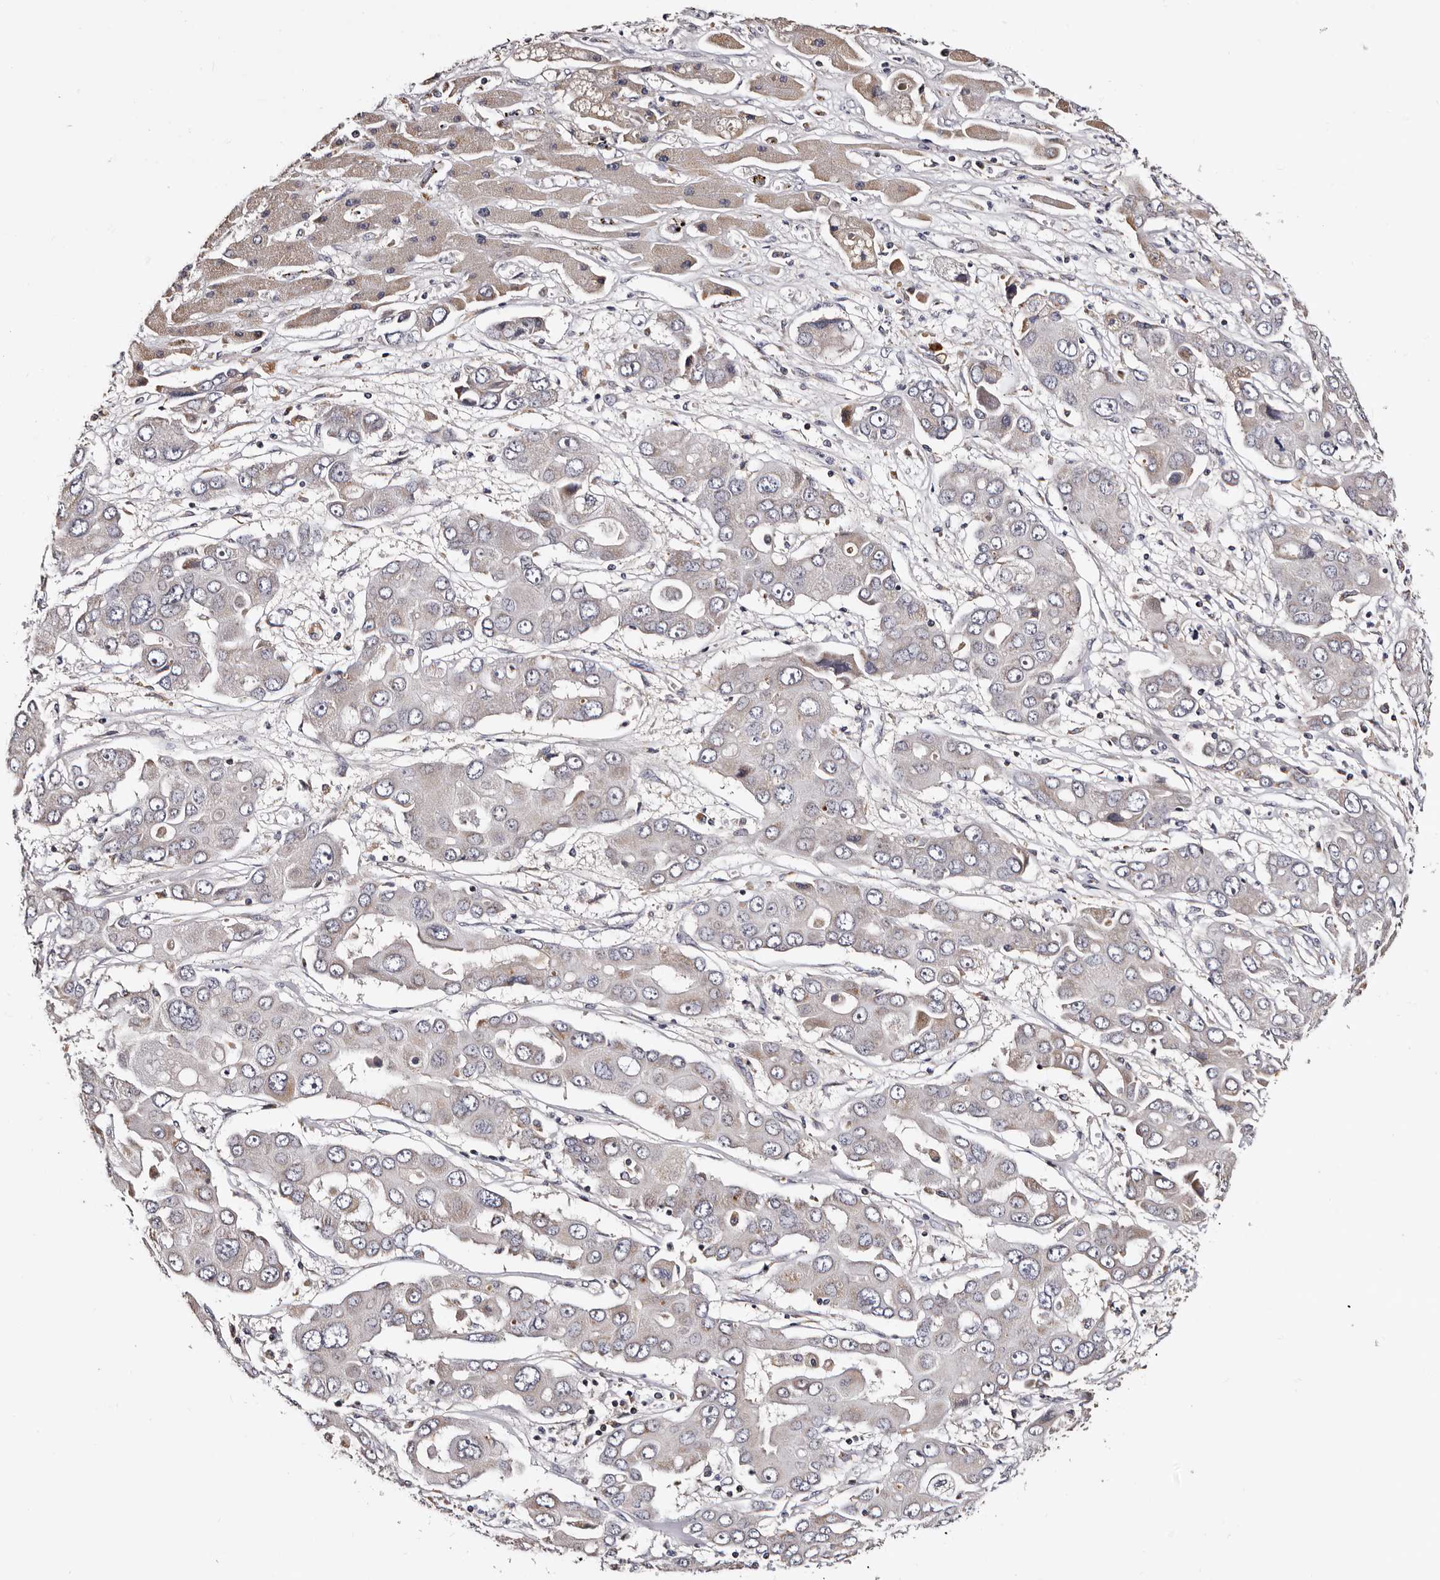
{"staining": {"intensity": "weak", "quantity": "<25%", "location": "cytoplasmic/membranous"}, "tissue": "liver cancer", "cell_type": "Tumor cells", "image_type": "cancer", "snomed": [{"axis": "morphology", "description": "Cholangiocarcinoma"}, {"axis": "topography", "description": "Liver"}], "caption": "The immunohistochemistry (IHC) photomicrograph has no significant positivity in tumor cells of liver cancer (cholangiocarcinoma) tissue.", "gene": "TAF4B", "patient": {"sex": "male", "age": 67}}